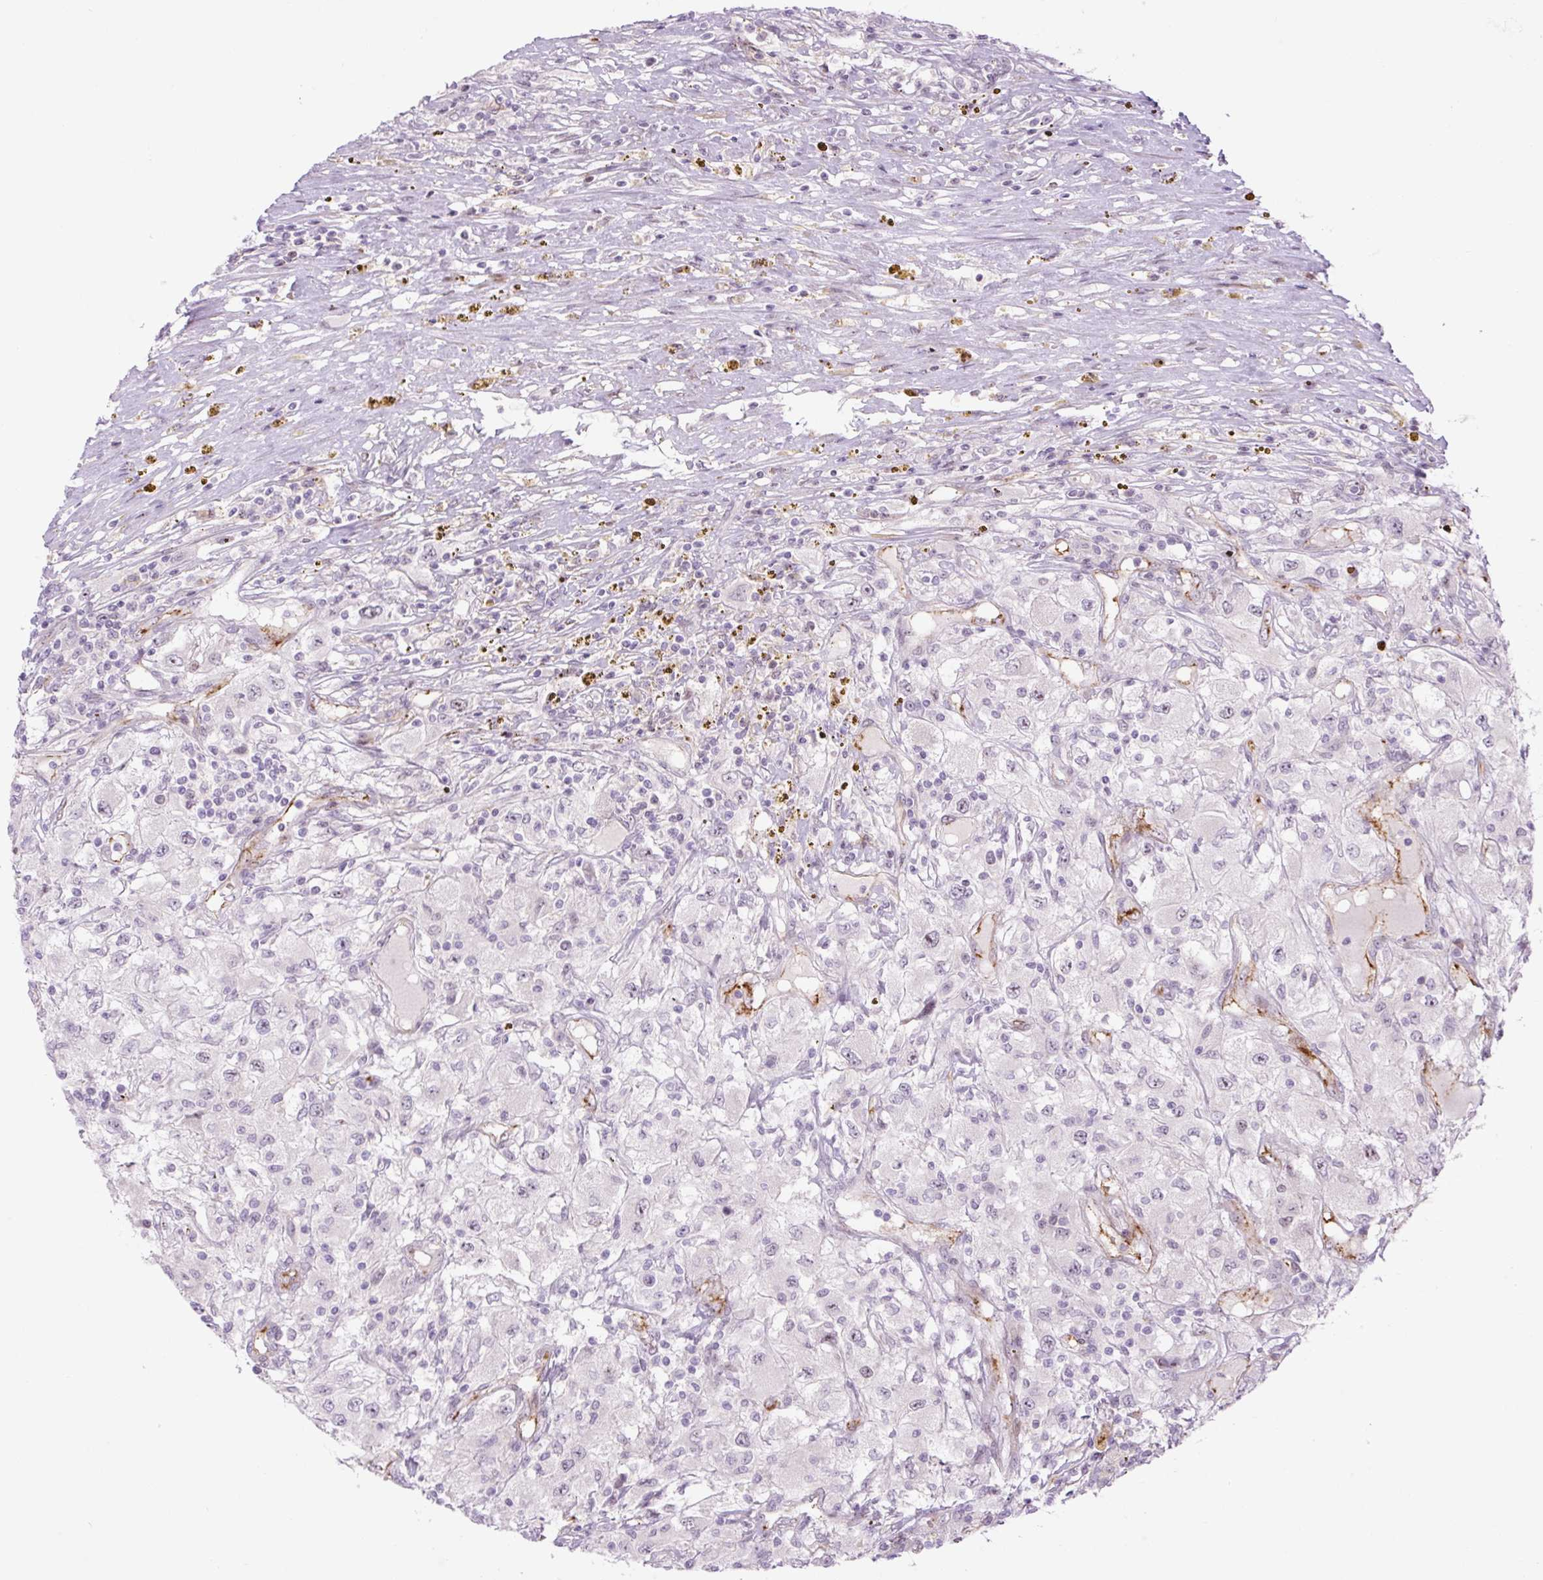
{"staining": {"intensity": "negative", "quantity": "none", "location": "none"}, "tissue": "renal cancer", "cell_type": "Tumor cells", "image_type": "cancer", "snomed": [{"axis": "morphology", "description": "Adenocarcinoma, NOS"}, {"axis": "topography", "description": "Kidney"}], "caption": "Tumor cells show no significant protein staining in renal cancer (adenocarcinoma).", "gene": "ZNF417", "patient": {"sex": "female", "age": 67}}